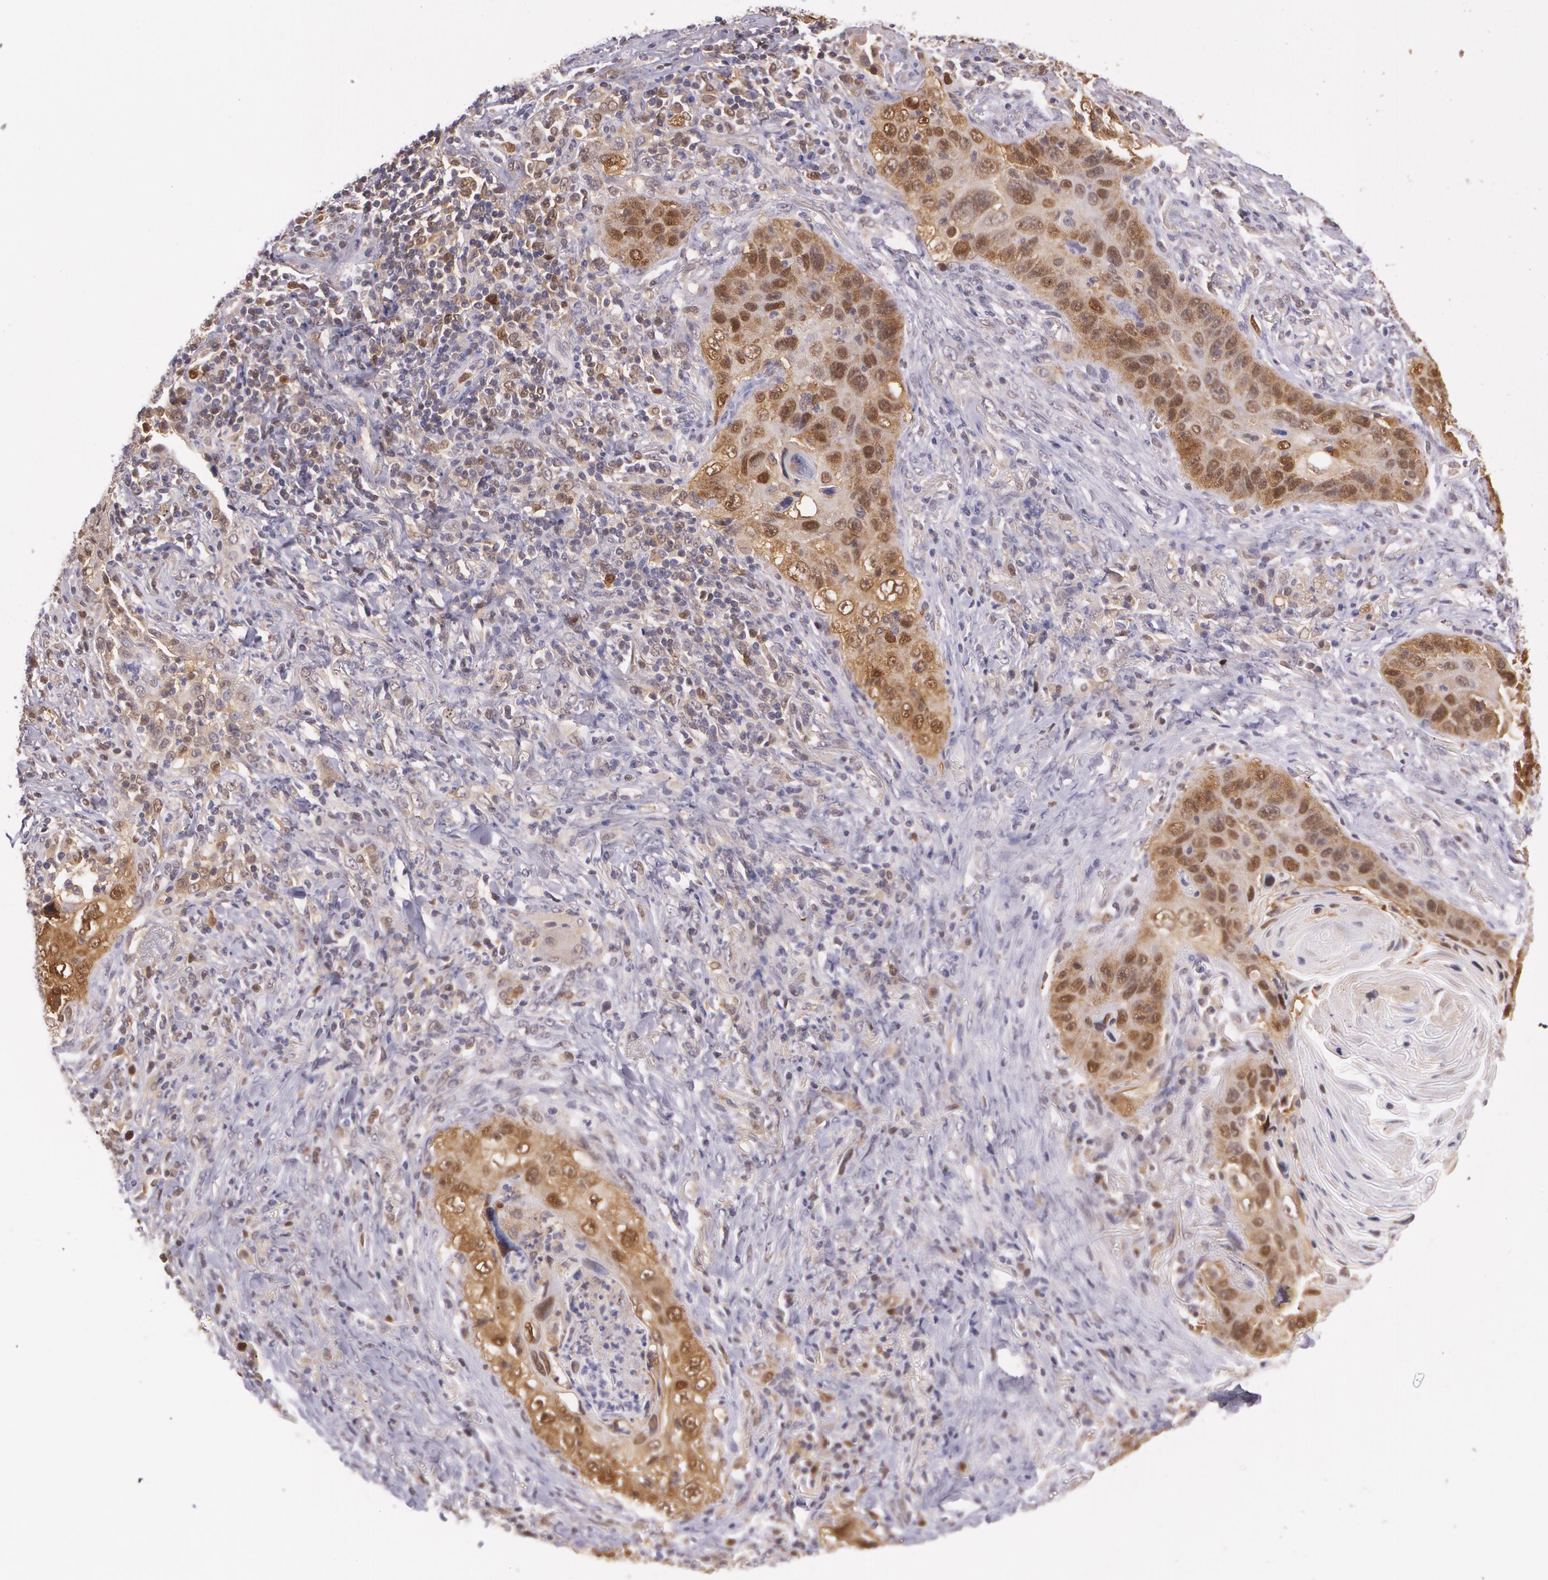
{"staining": {"intensity": "moderate", "quantity": "25%-75%", "location": "cytoplasmic/membranous,nuclear"}, "tissue": "lung cancer", "cell_type": "Tumor cells", "image_type": "cancer", "snomed": [{"axis": "morphology", "description": "Squamous cell carcinoma, NOS"}, {"axis": "topography", "description": "Lung"}], "caption": "A medium amount of moderate cytoplasmic/membranous and nuclear staining is present in about 25%-75% of tumor cells in lung cancer tissue.", "gene": "HSPH1", "patient": {"sex": "female", "age": 67}}